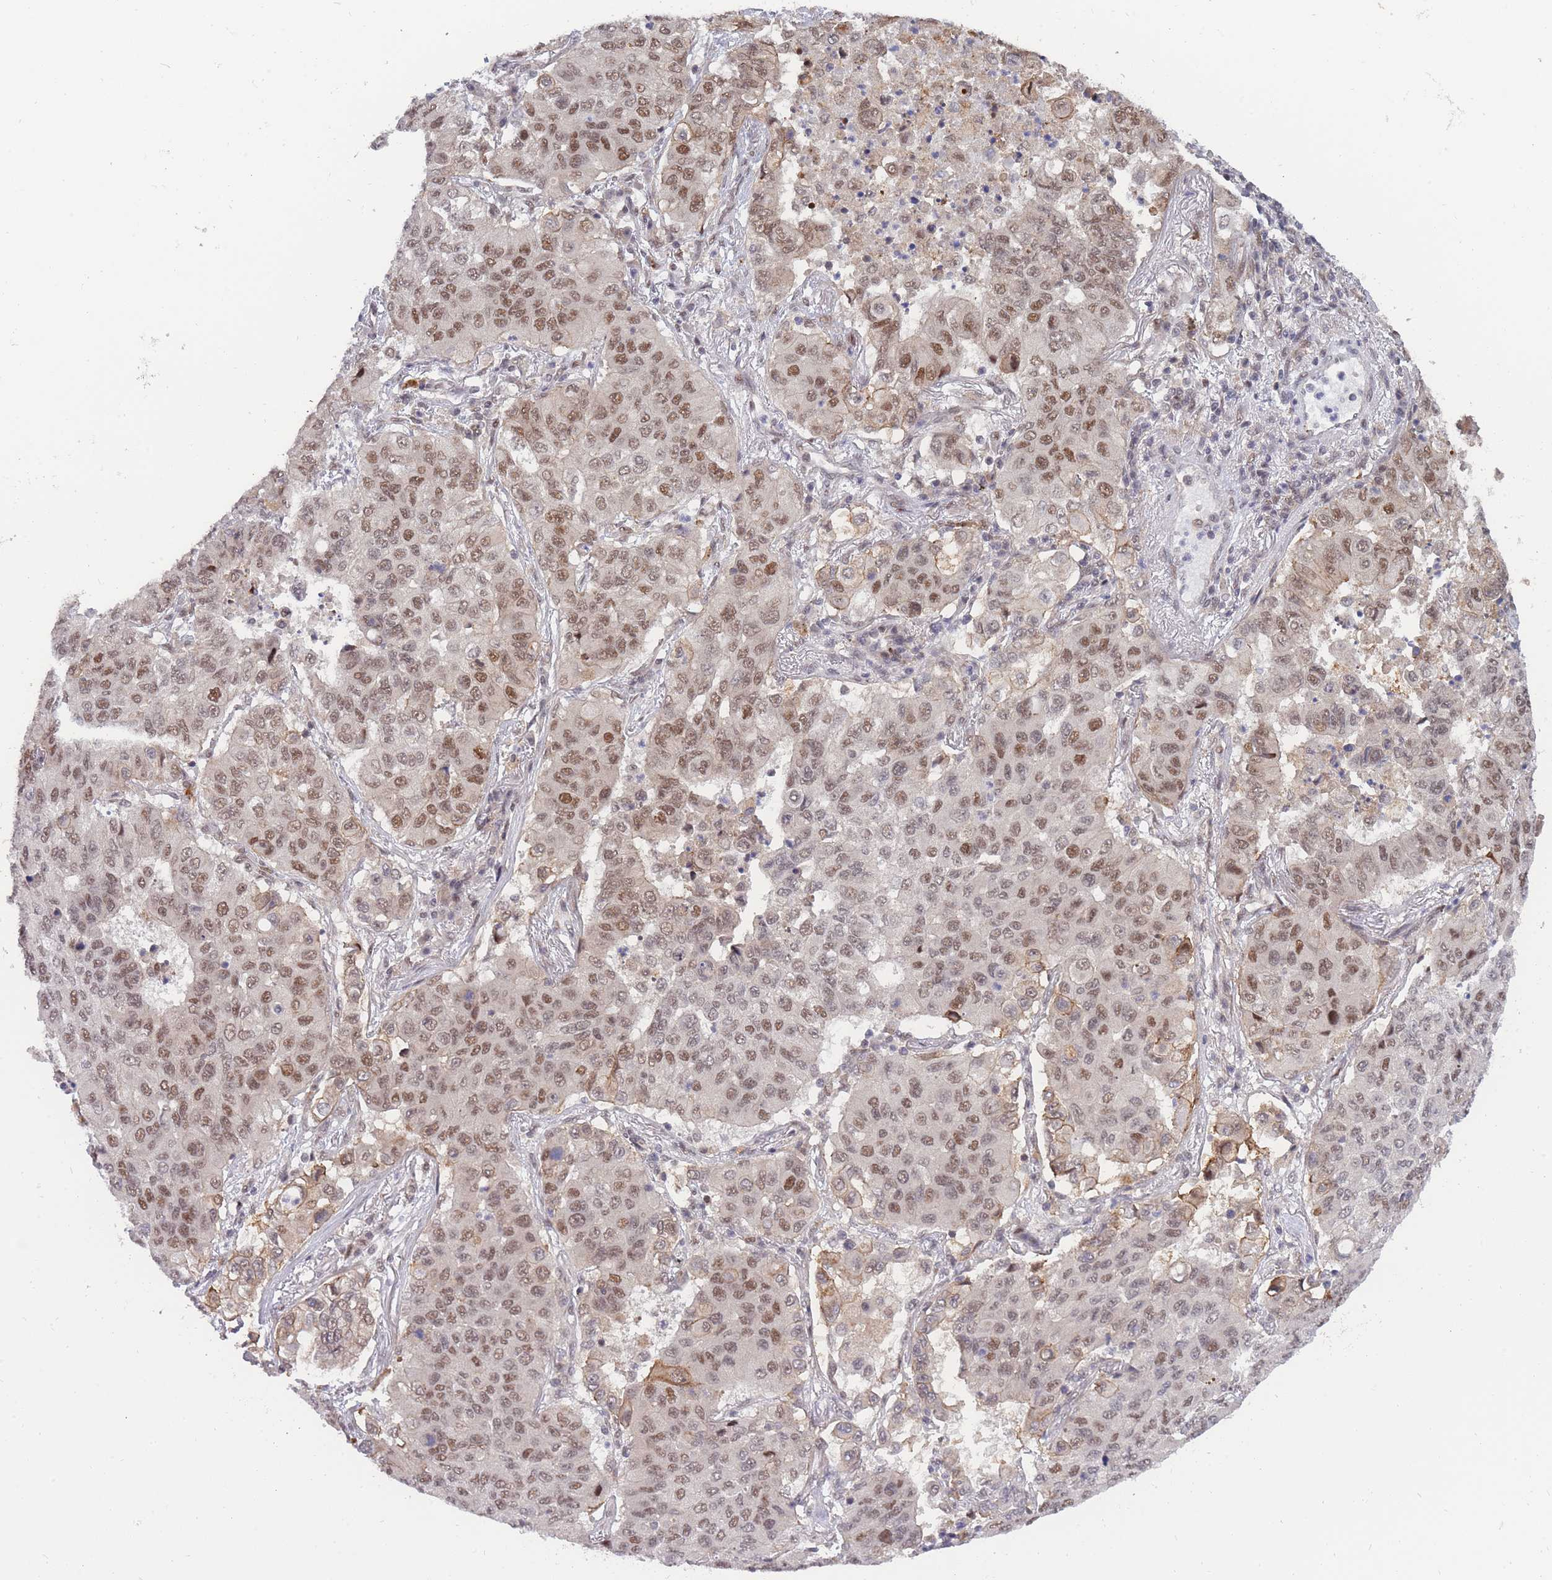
{"staining": {"intensity": "moderate", "quantity": ">75%", "location": "cytoplasmic/membranous,nuclear"}, "tissue": "lung cancer", "cell_type": "Tumor cells", "image_type": "cancer", "snomed": [{"axis": "morphology", "description": "Squamous cell carcinoma, NOS"}, {"axis": "topography", "description": "Lung"}], "caption": "Moderate cytoplasmic/membranous and nuclear protein positivity is identified in about >75% of tumor cells in lung cancer (squamous cell carcinoma).", "gene": "BOD1L1", "patient": {"sex": "male", "age": 74}}